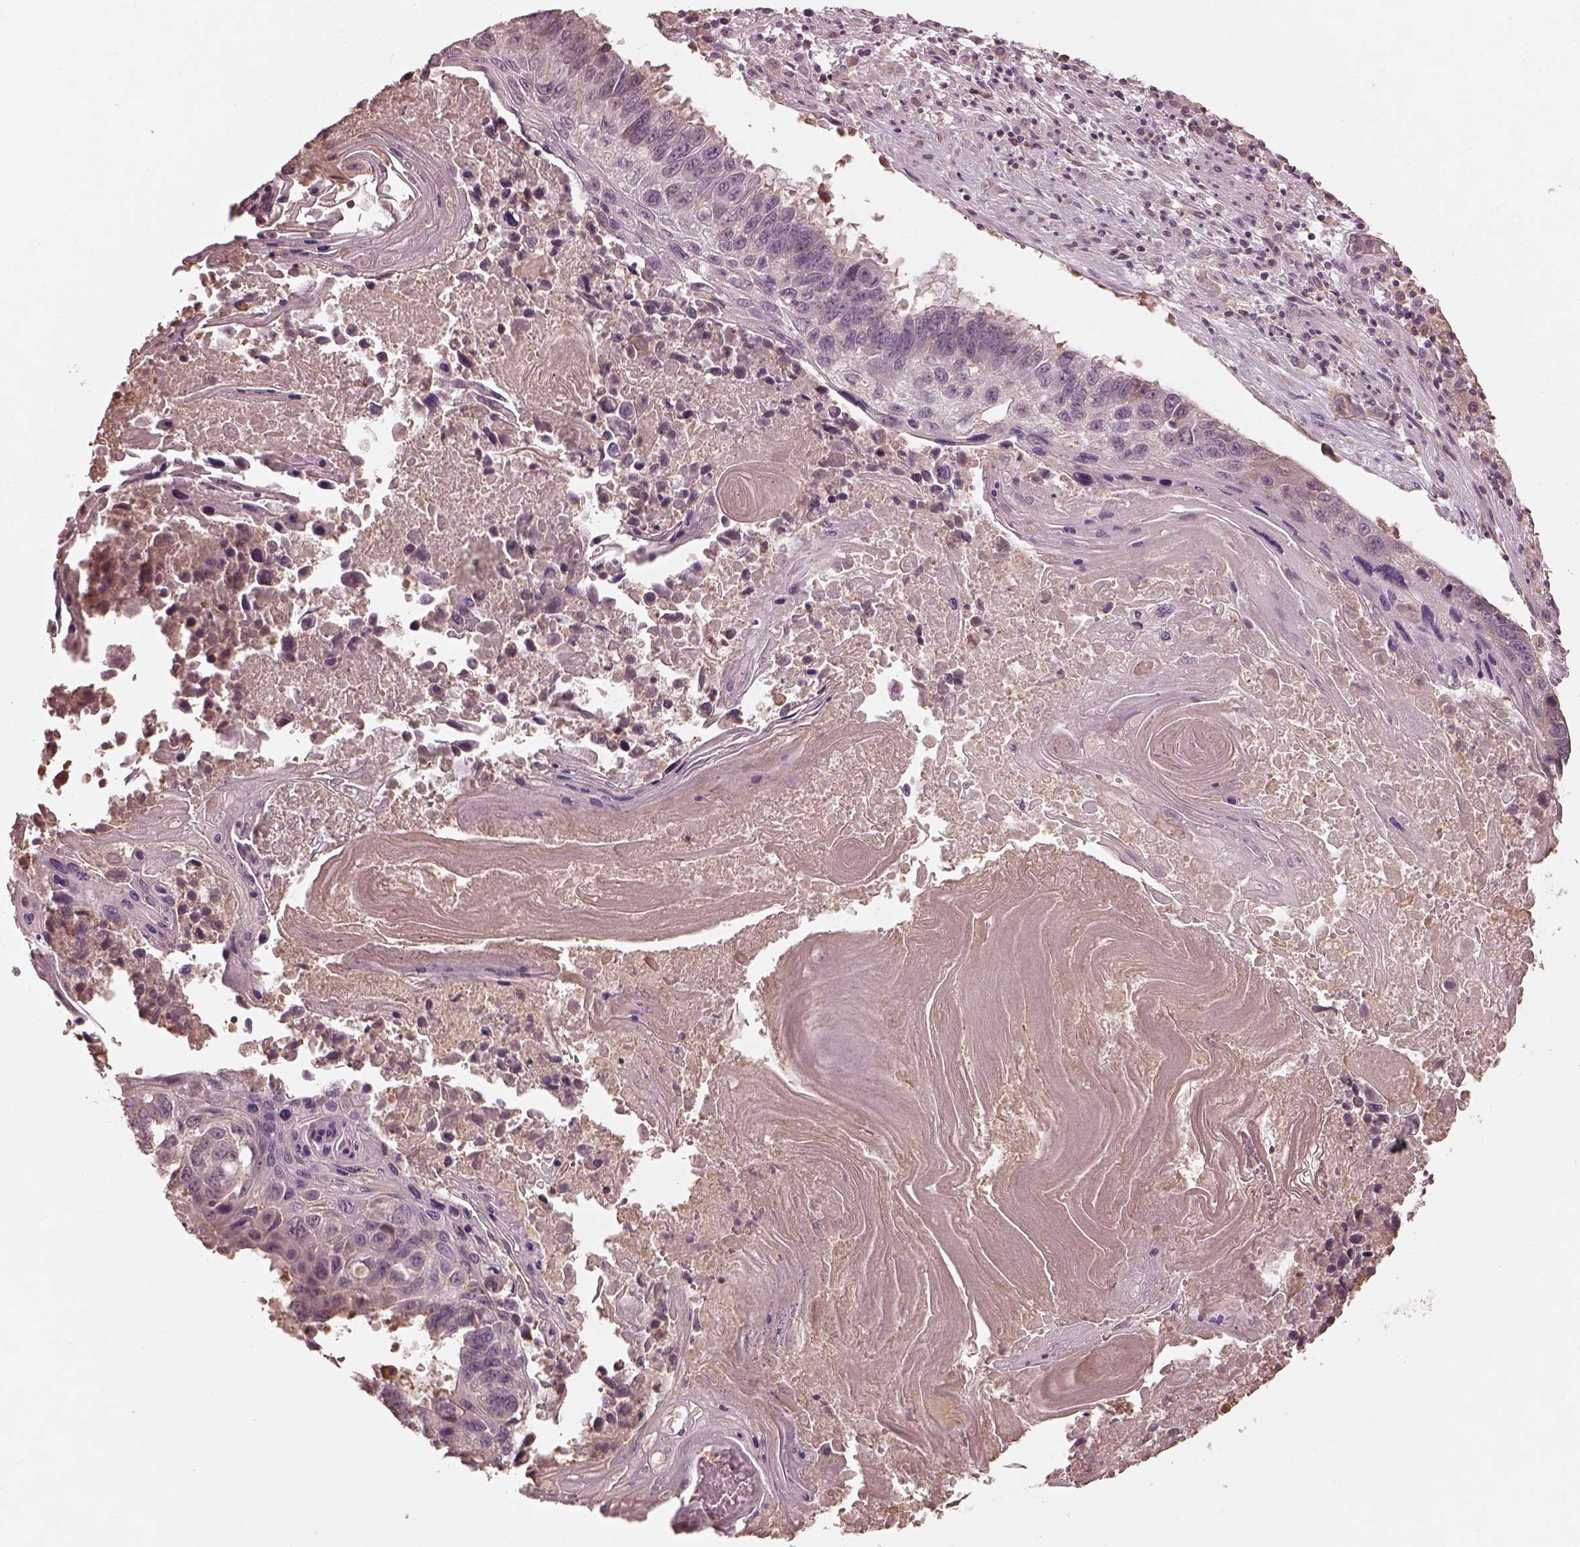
{"staining": {"intensity": "negative", "quantity": "none", "location": "none"}, "tissue": "lung cancer", "cell_type": "Tumor cells", "image_type": "cancer", "snomed": [{"axis": "morphology", "description": "Squamous cell carcinoma, NOS"}, {"axis": "topography", "description": "Lung"}], "caption": "A photomicrograph of lung cancer stained for a protein reveals no brown staining in tumor cells.", "gene": "CALR3", "patient": {"sex": "male", "age": 73}}